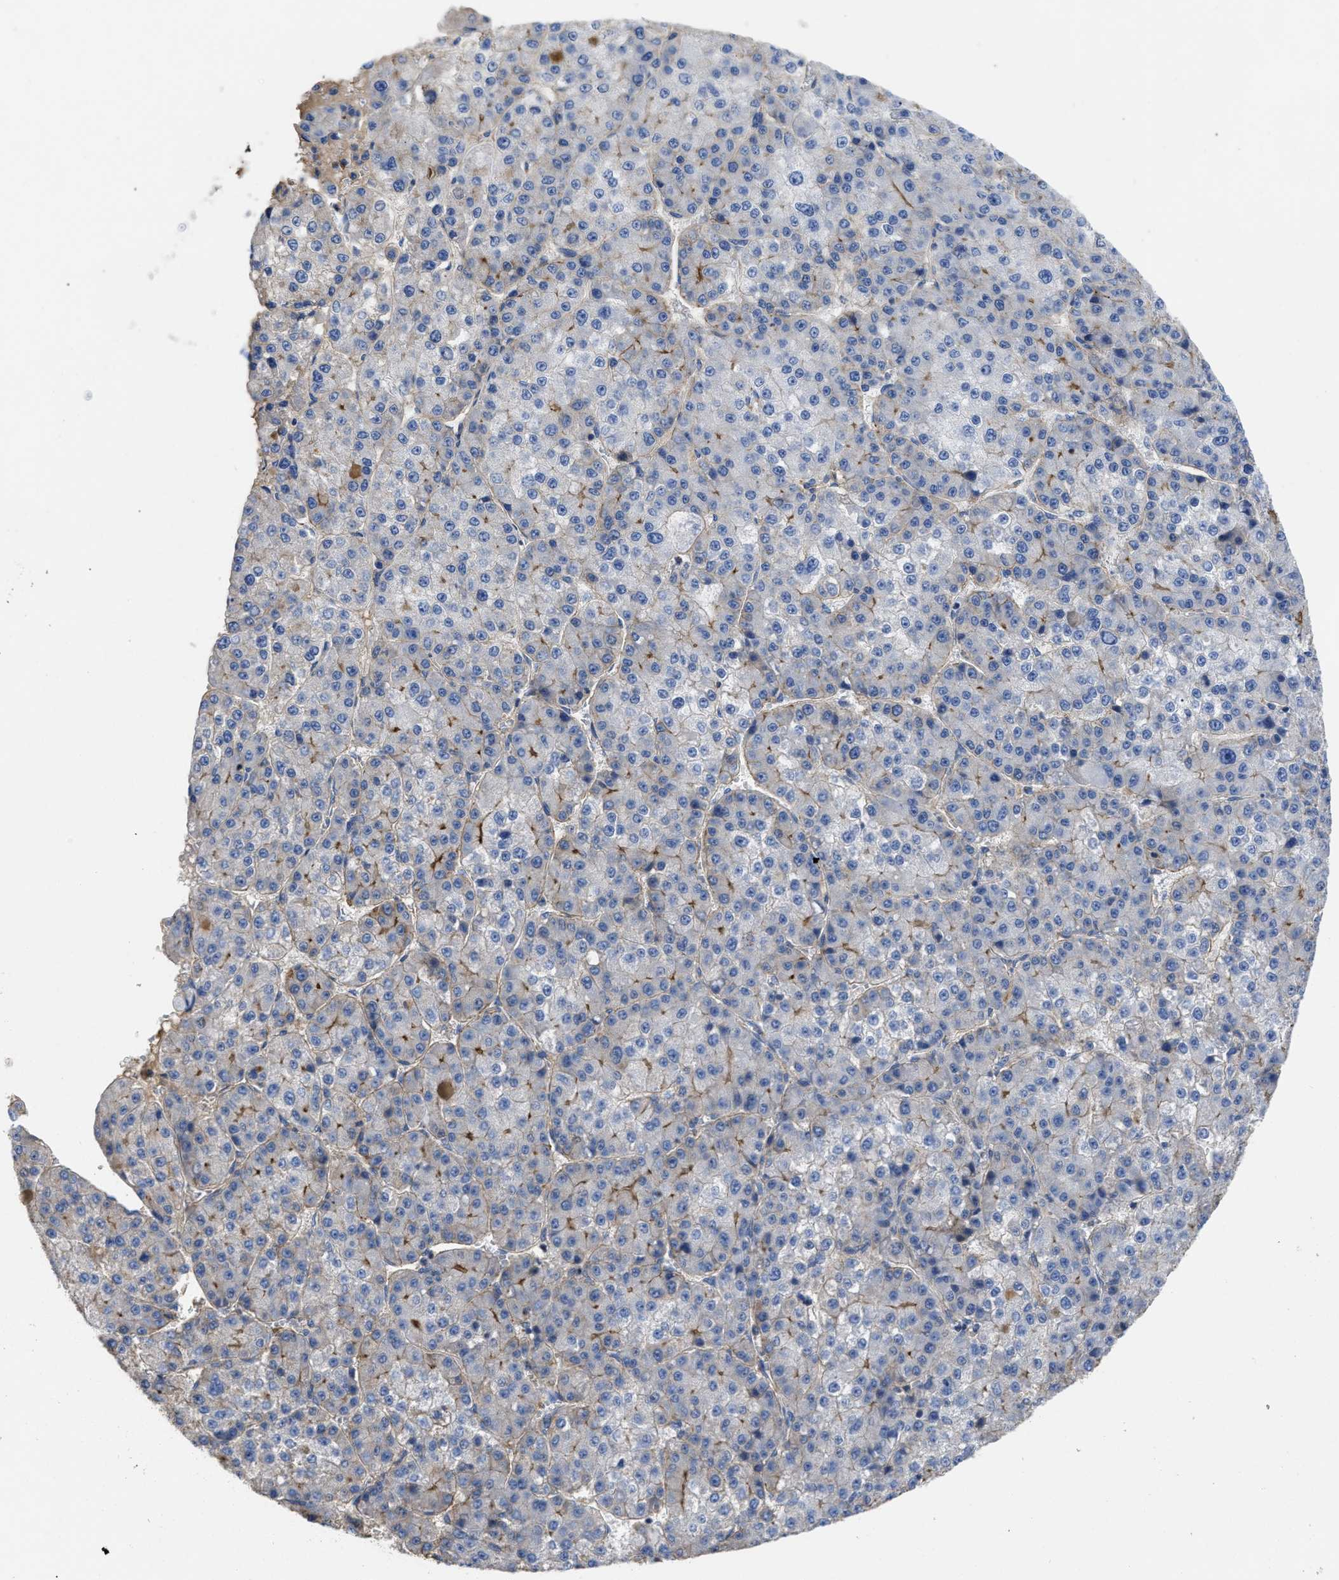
{"staining": {"intensity": "negative", "quantity": "none", "location": "none"}, "tissue": "liver cancer", "cell_type": "Tumor cells", "image_type": "cancer", "snomed": [{"axis": "morphology", "description": "Carcinoma, Hepatocellular, NOS"}, {"axis": "topography", "description": "Liver"}], "caption": "Tumor cells are negative for protein expression in human liver cancer.", "gene": "USP4", "patient": {"sex": "female", "age": 73}}